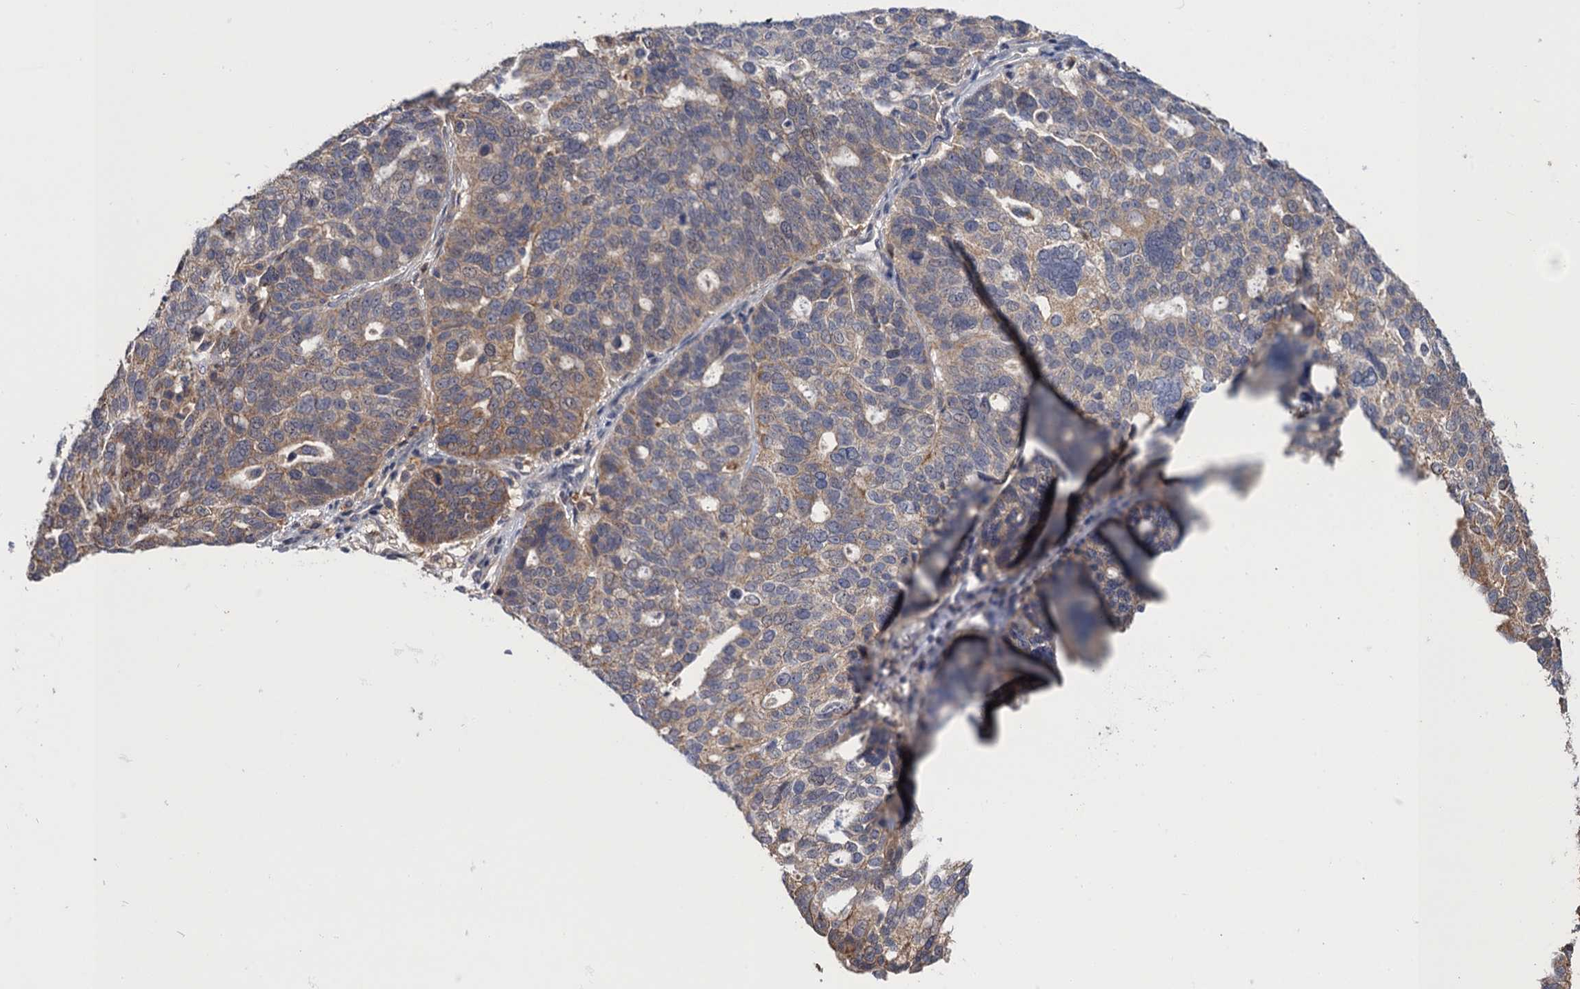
{"staining": {"intensity": "moderate", "quantity": "<25%", "location": "cytoplasmic/membranous"}, "tissue": "ovarian cancer", "cell_type": "Tumor cells", "image_type": "cancer", "snomed": [{"axis": "morphology", "description": "Cystadenocarcinoma, serous, NOS"}, {"axis": "topography", "description": "Ovary"}], "caption": "Human ovarian serous cystadenocarcinoma stained with a protein marker displays moderate staining in tumor cells.", "gene": "NEK8", "patient": {"sex": "female", "age": 59}}